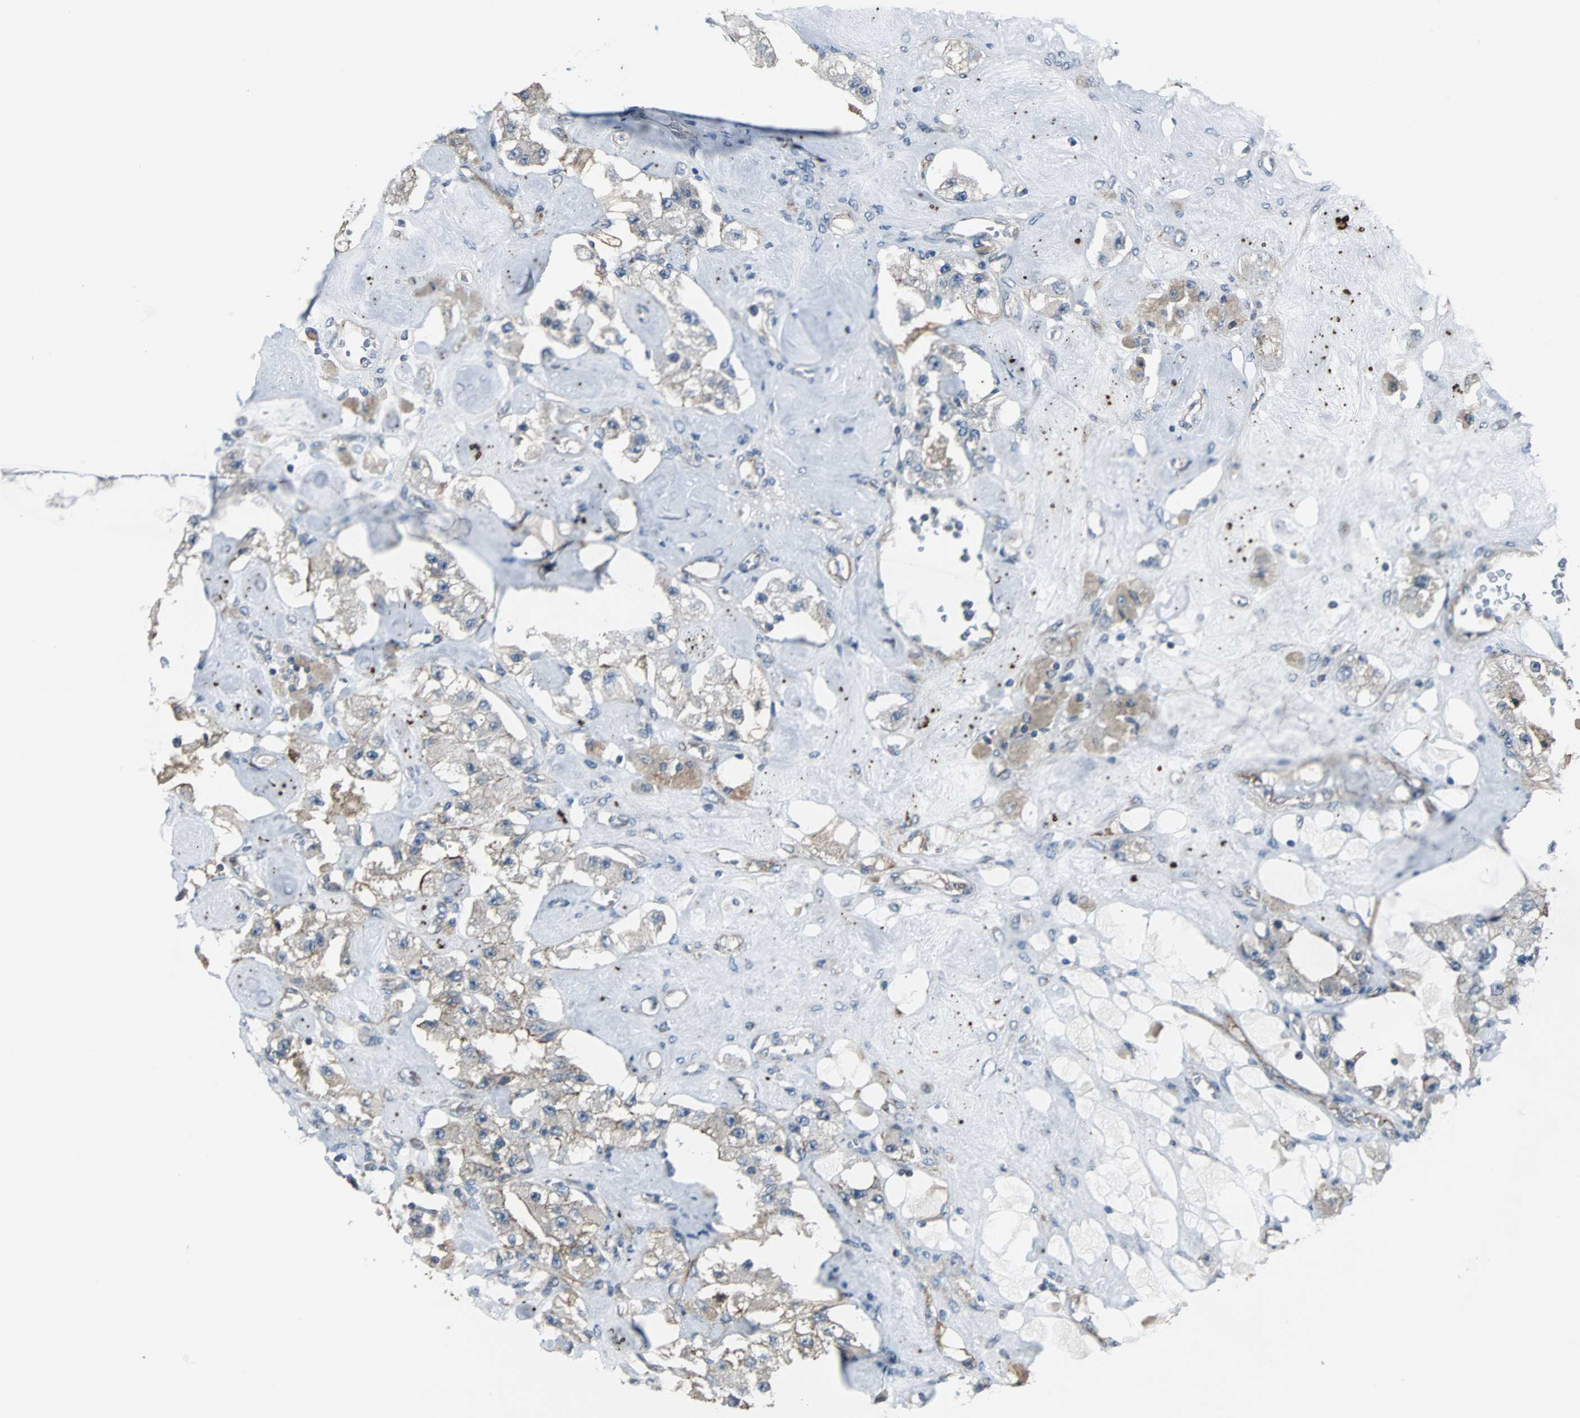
{"staining": {"intensity": "weak", "quantity": ">75%", "location": "cytoplasmic/membranous"}, "tissue": "carcinoid", "cell_type": "Tumor cells", "image_type": "cancer", "snomed": [{"axis": "morphology", "description": "Carcinoid, malignant, NOS"}, {"axis": "topography", "description": "Pancreas"}], "caption": "Weak cytoplasmic/membranous staining for a protein is present in approximately >75% of tumor cells of carcinoid using immunohistochemistry (IHC).", "gene": "CHP1", "patient": {"sex": "male", "age": 41}}